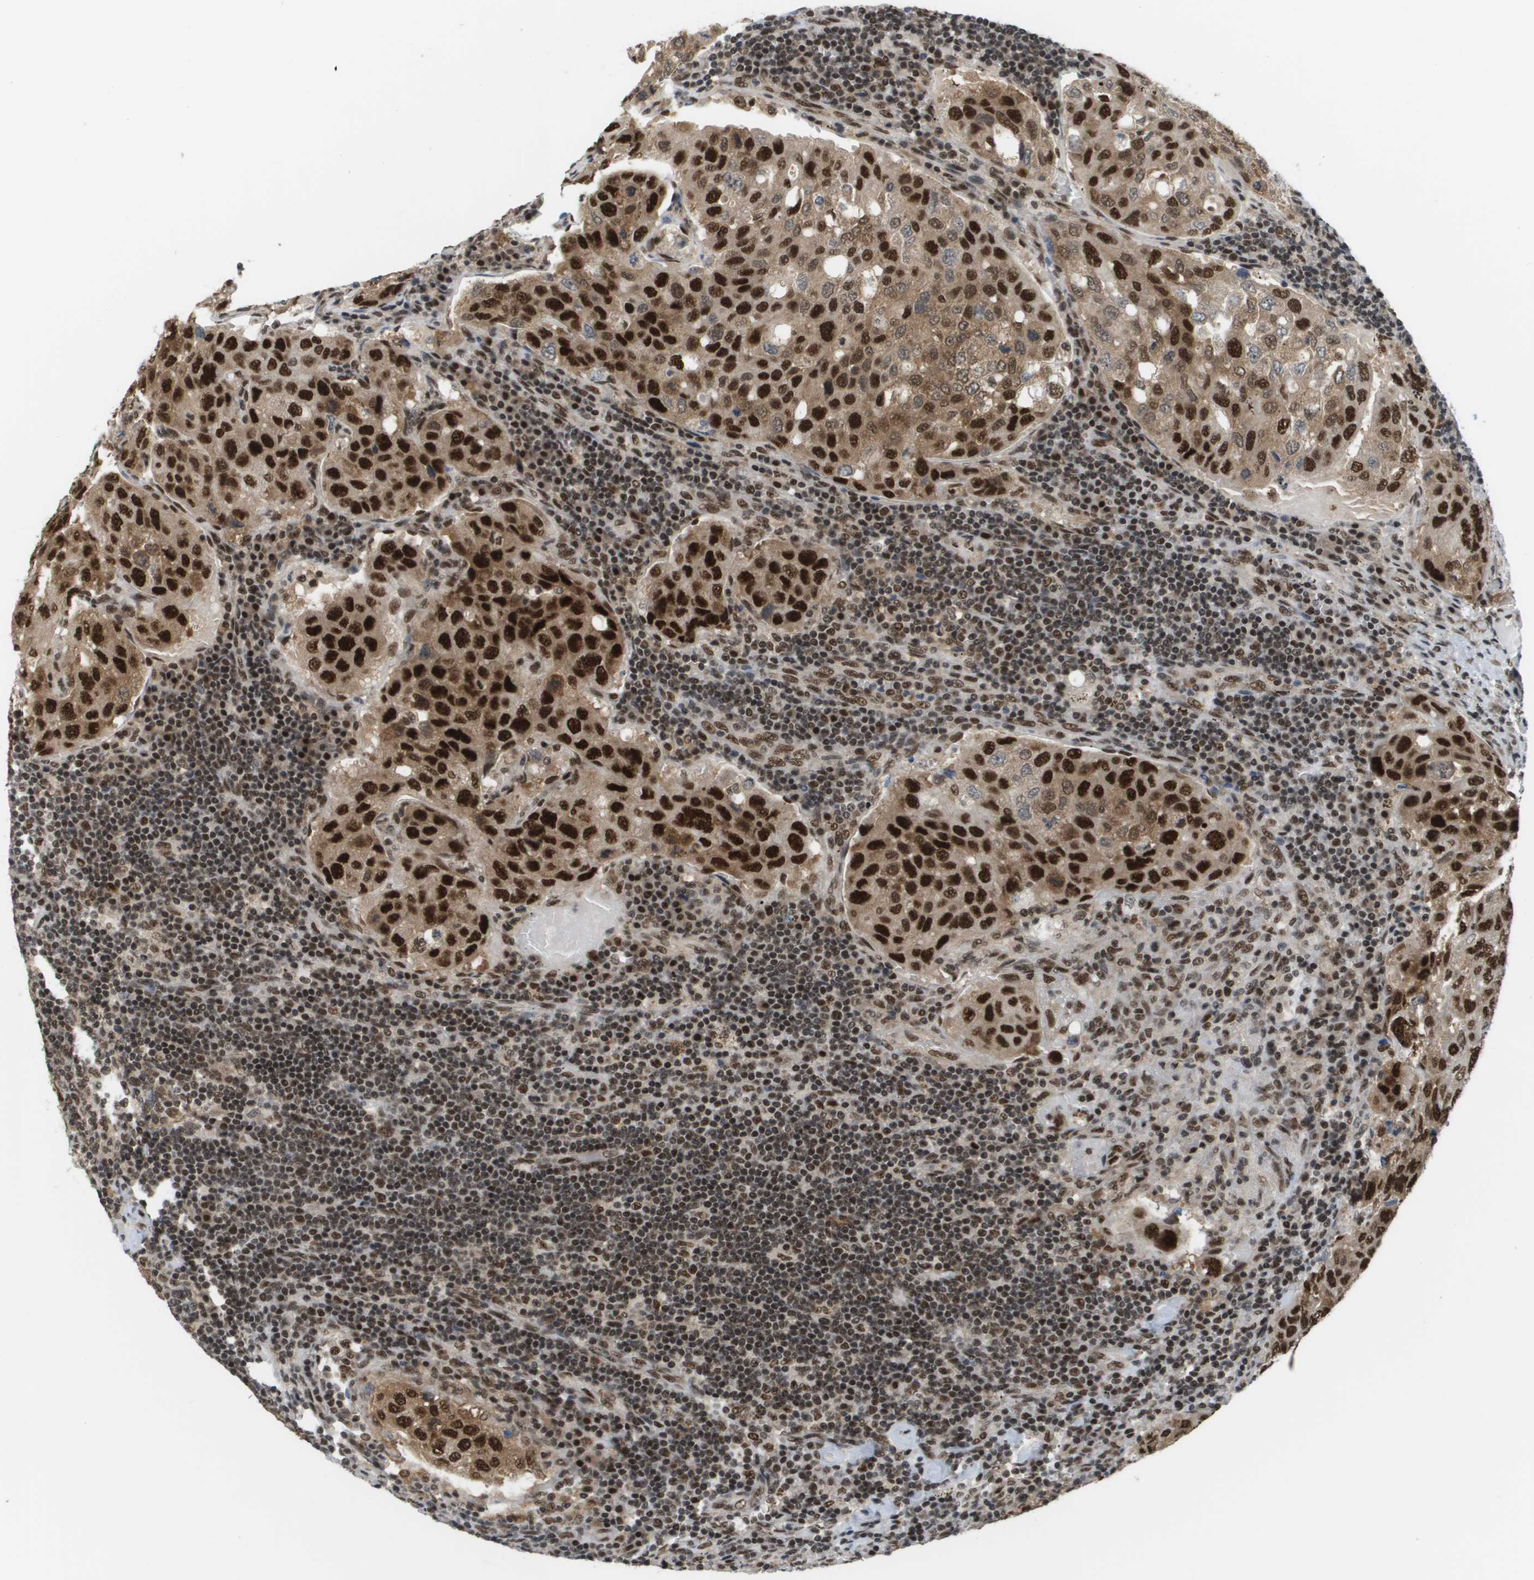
{"staining": {"intensity": "strong", "quantity": ">75%", "location": "cytoplasmic/membranous,nuclear"}, "tissue": "urothelial cancer", "cell_type": "Tumor cells", "image_type": "cancer", "snomed": [{"axis": "morphology", "description": "Urothelial carcinoma, High grade"}, {"axis": "topography", "description": "Lymph node"}, {"axis": "topography", "description": "Urinary bladder"}], "caption": "Urothelial cancer stained for a protein (brown) demonstrates strong cytoplasmic/membranous and nuclear positive positivity in approximately >75% of tumor cells.", "gene": "PRCC", "patient": {"sex": "male", "age": 51}}